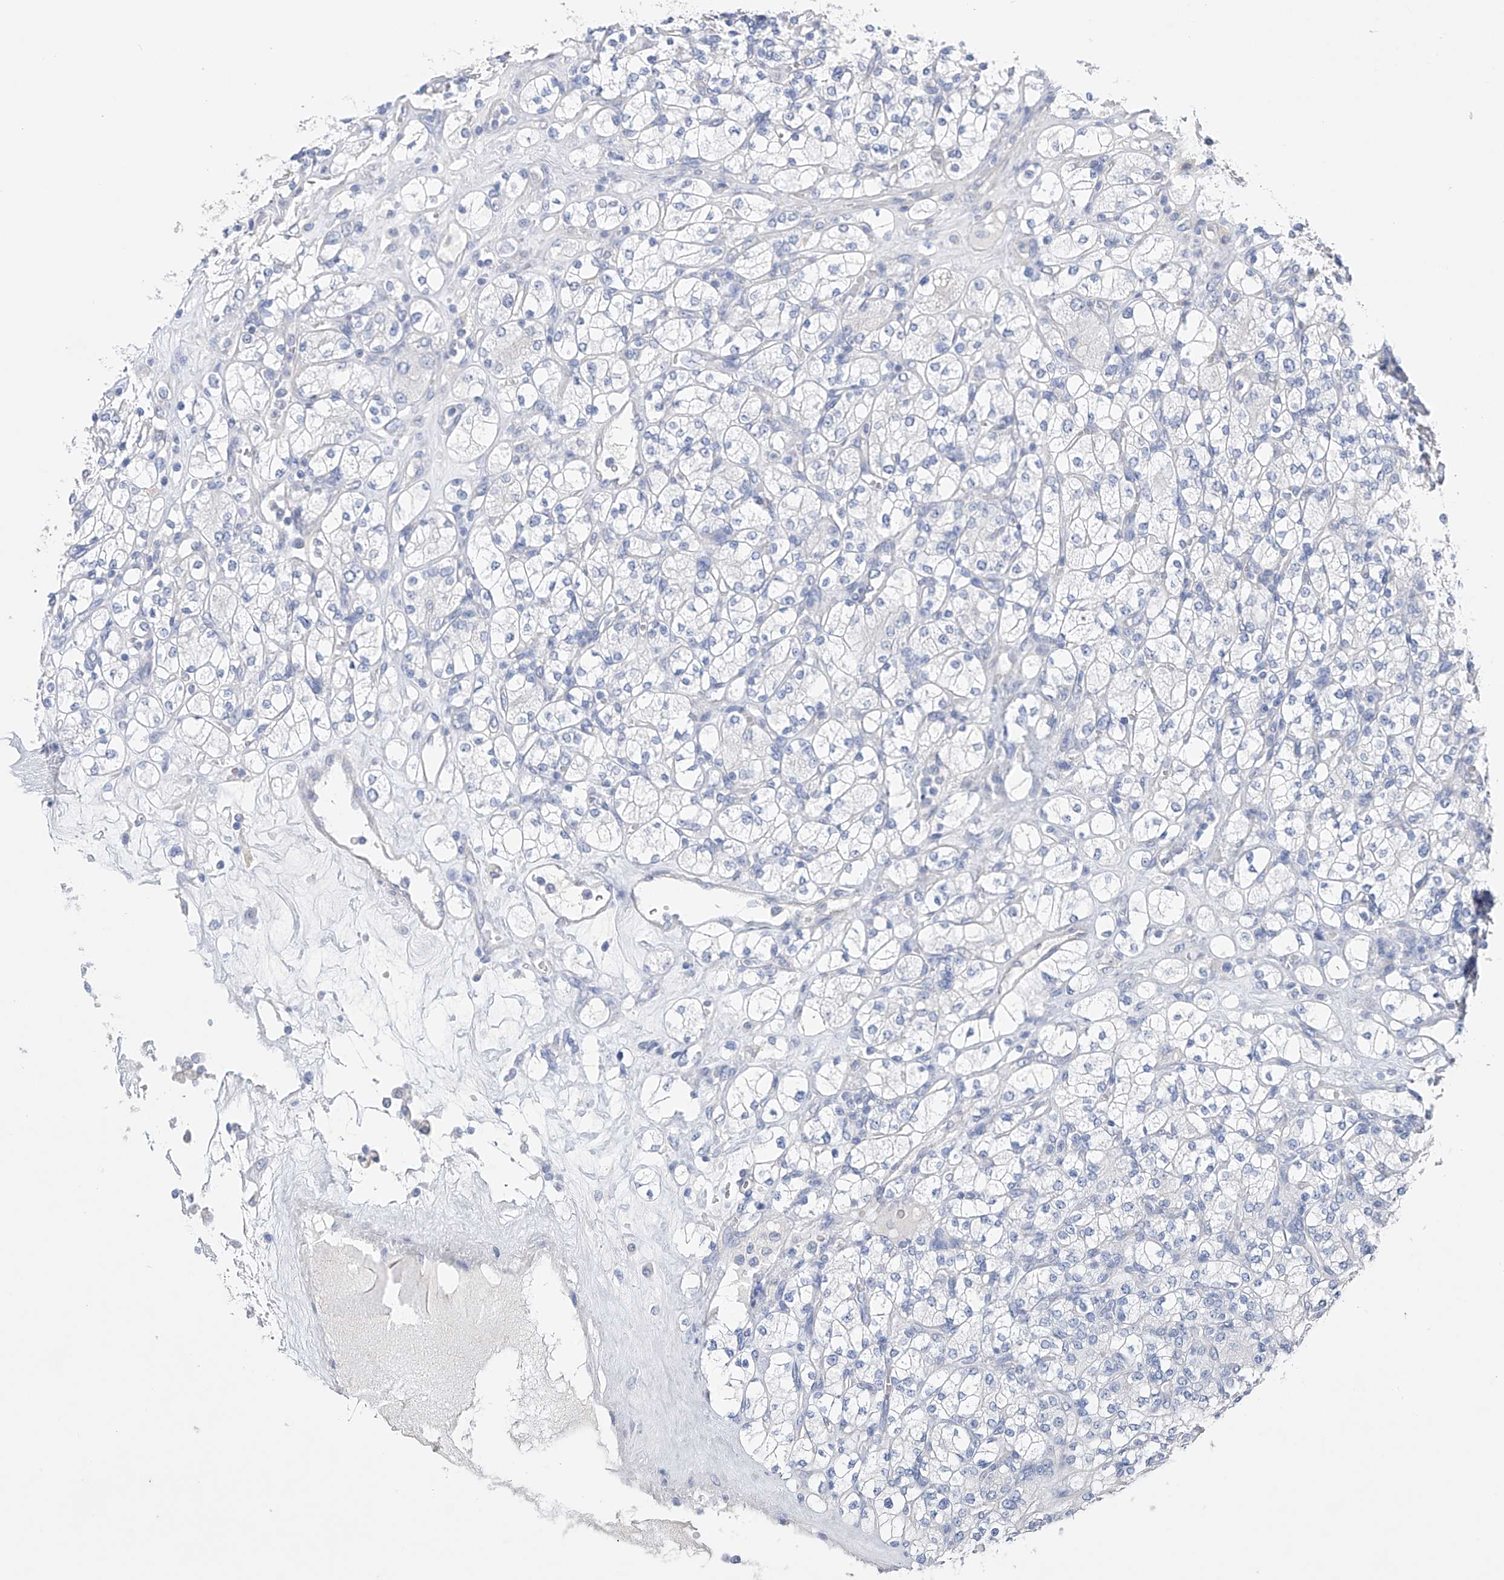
{"staining": {"intensity": "negative", "quantity": "none", "location": "none"}, "tissue": "renal cancer", "cell_type": "Tumor cells", "image_type": "cancer", "snomed": [{"axis": "morphology", "description": "Adenocarcinoma, NOS"}, {"axis": "topography", "description": "Kidney"}], "caption": "Tumor cells are negative for brown protein staining in renal adenocarcinoma.", "gene": "ADRA1A", "patient": {"sex": "male", "age": 77}}